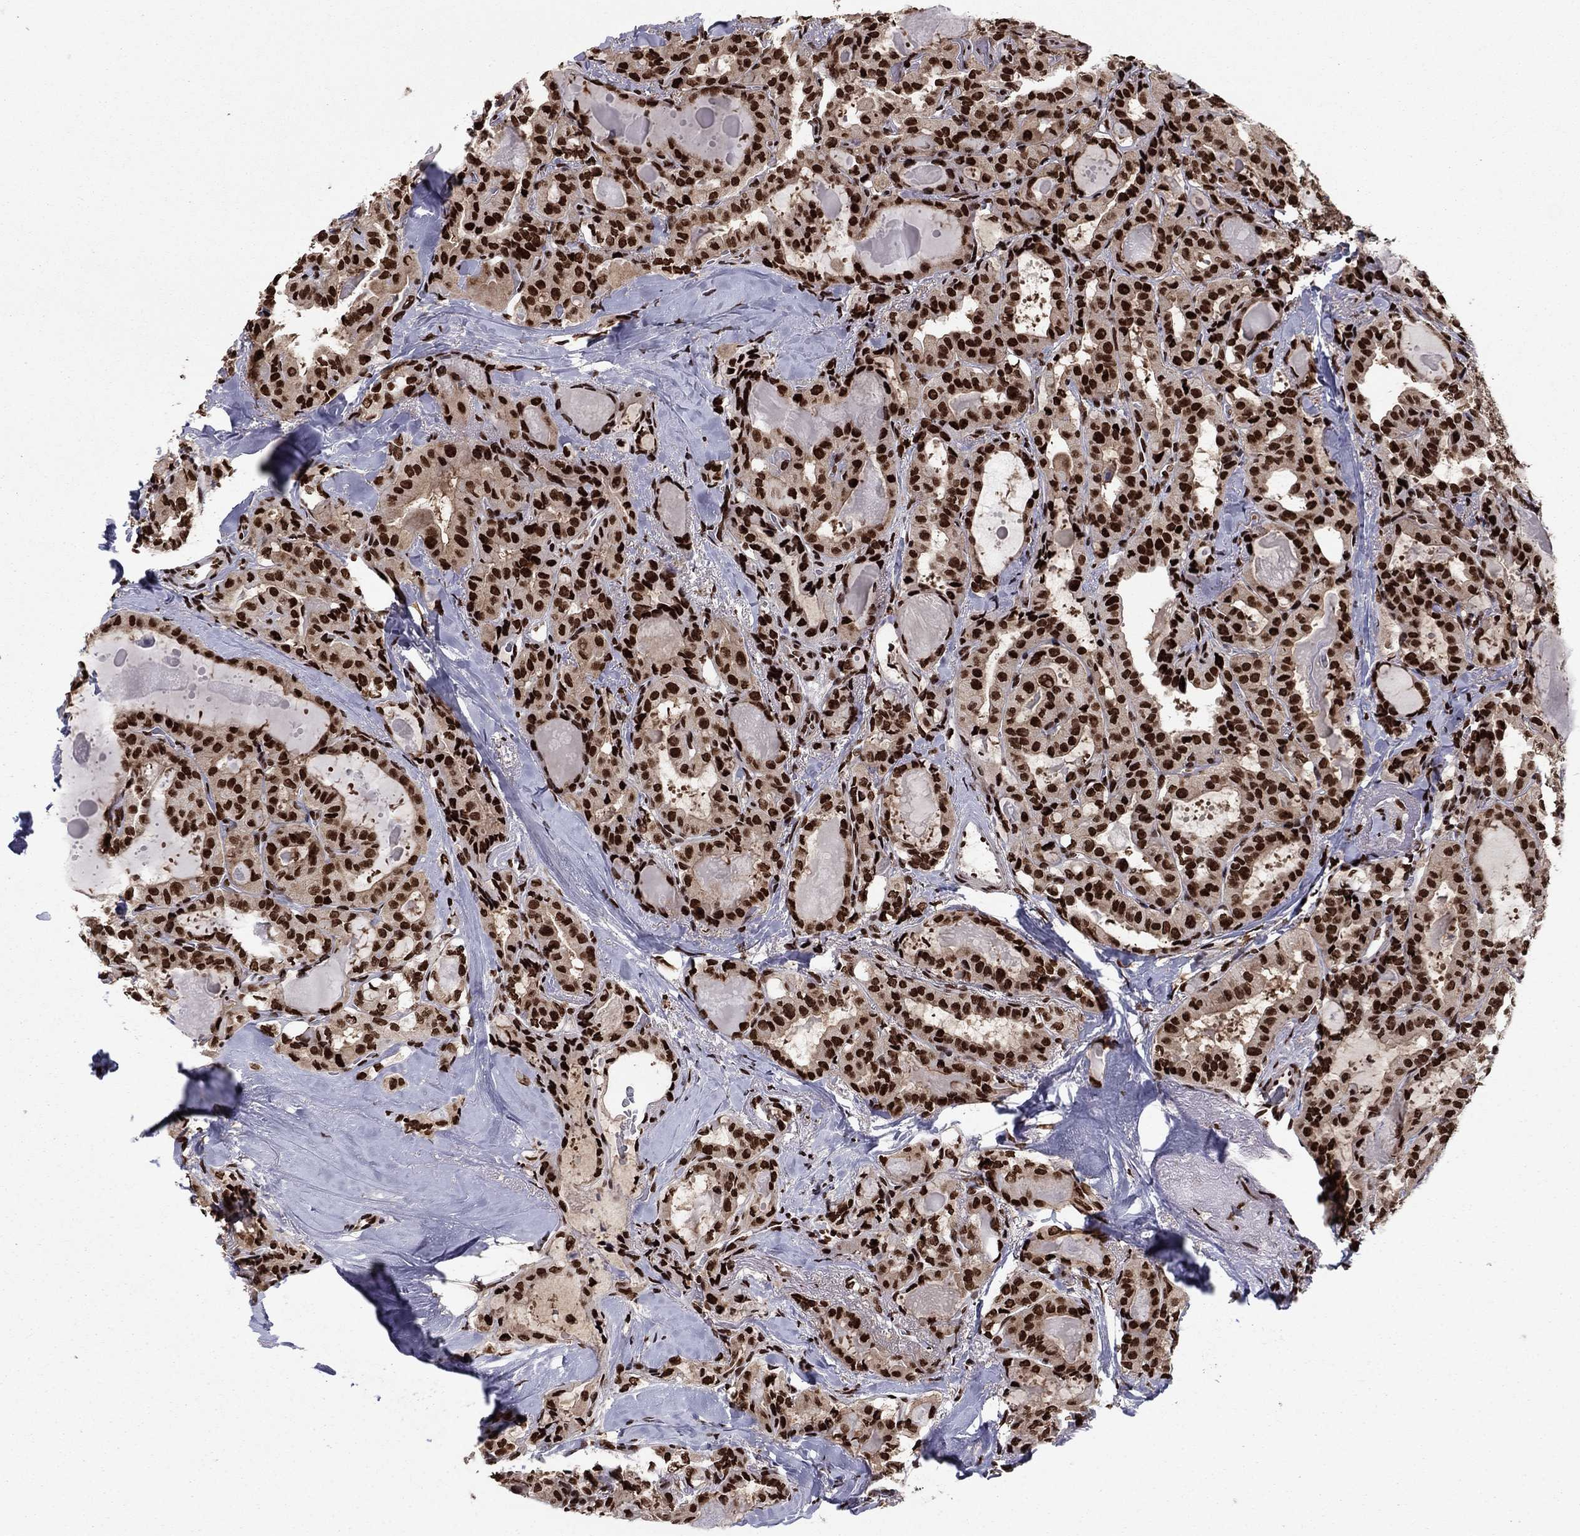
{"staining": {"intensity": "strong", "quantity": ">75%", "location": "nuclear"}, "tissue": "thyroid cancer", "cell_type": "Tumor cells", "image_type": "cancer", "snomed": [{"axis": "morphology", "description": "Papillary adenocarcinoma, NOS"}, {"axis": "topography", "description": "Thyroid gland"}], "caption": "The image exhibits staining of papillary adenocarcinoma (thyroid), revealing strong nuclear protein staining (brown color) within tumor cells.", "gene": "USP54", "patient": {"sex": "female", "age": 41}}